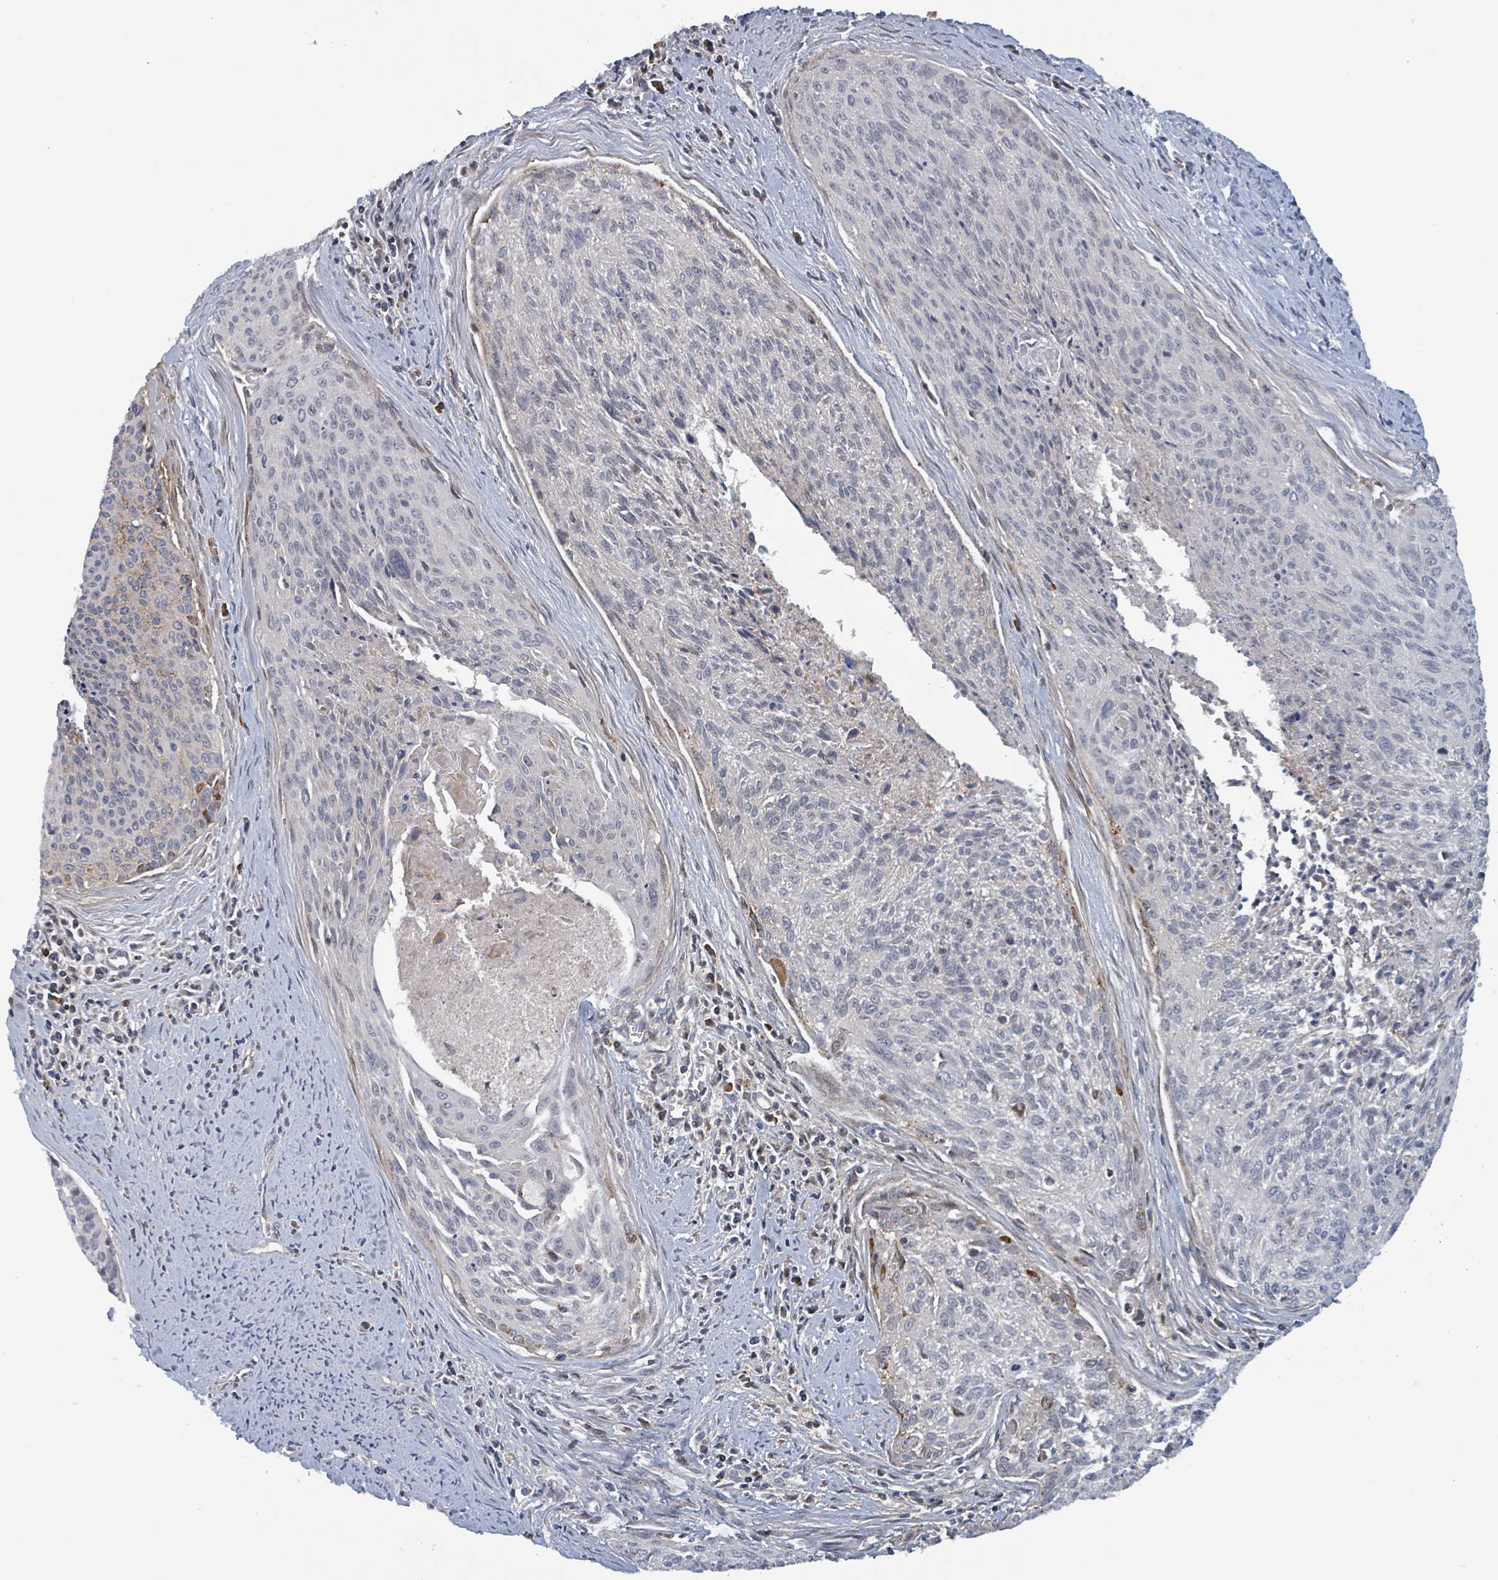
{"staining": {"intensity": "moderate", "quantity": "<25%", "location": "cytoplasmic/membranous"}, "tissue": "cervical cancer", "cell_type": "Tumor cells", "image_type": "cancer", "snomed": [{"axis": "morphology", "description": "Squamous cell carcinoma, NOS"}, {"axis": "topography", "description": "Cervix"}], "caption": "Immunohistochemical staining of cervical cancer shows low levels of moderate cytoplasmic/membranous protein positivity in approximately <25% of tumor cells. The staining was performed using DAB (3,3'-diaminobenzidine) to visualize the protein expression in brown, while the nuclei were stained in blue with hematoxylin (Magnification: 20x).", "gene": "HIVEP1", "patient": {"sex": "female", "age": 55}}